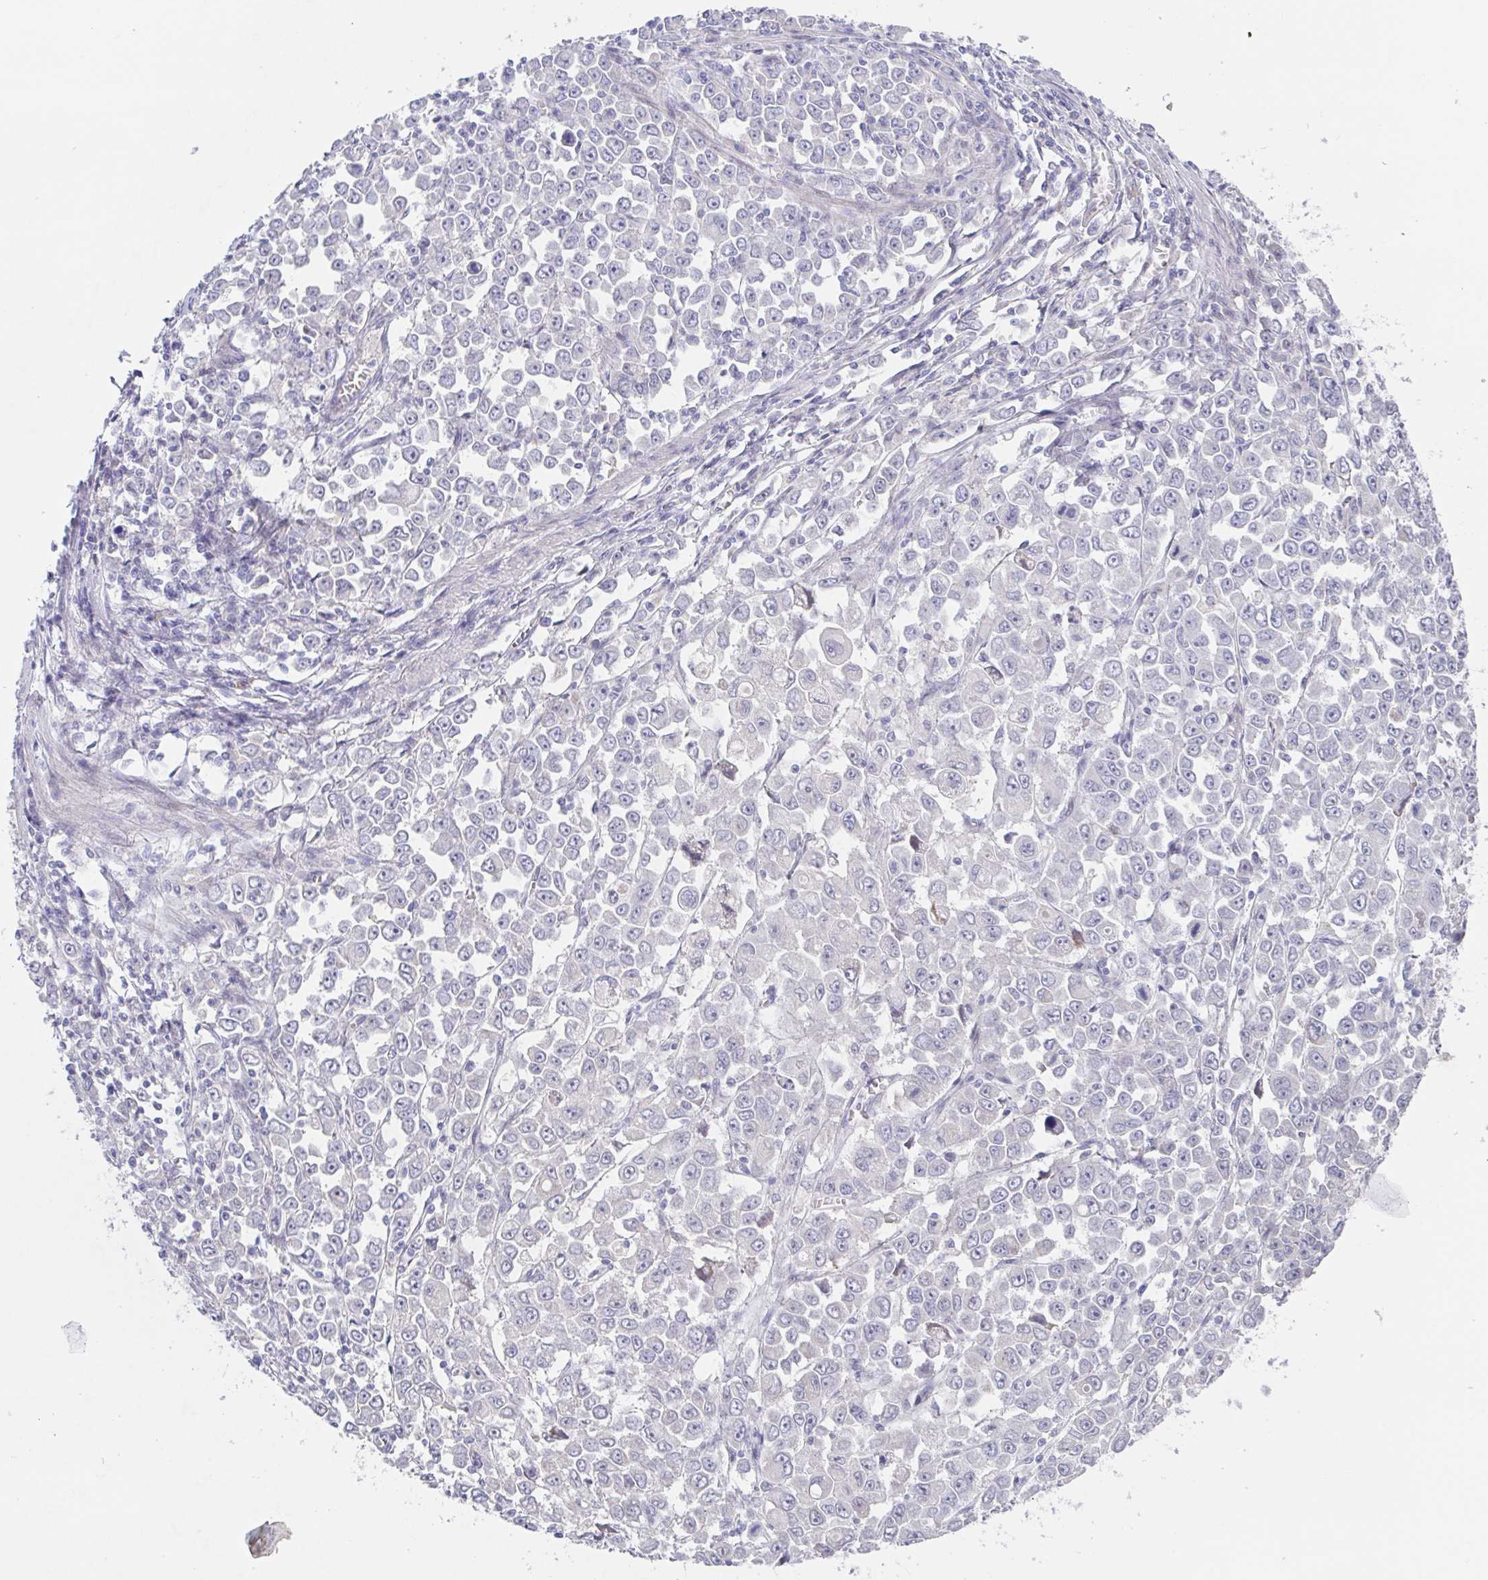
{"staining": {"intensity": "negative", "quantity": "none", "location": "none"}, "tissue": "stomach cancer", "cell_type": "Tumor cells", "image_type": "cancer", "snomed": [{"axis": "morphology", "description": "Adenocarcinoma, NOS"}, {"axis": "topography", "description": "Stomach, upper"}], "caption": "The histopathology image shows no staining of tumor cells in stomach cancer (adenocarcinoma).", "gene": "POU2F3", "patient": {"sex": "male", "age": 70}}